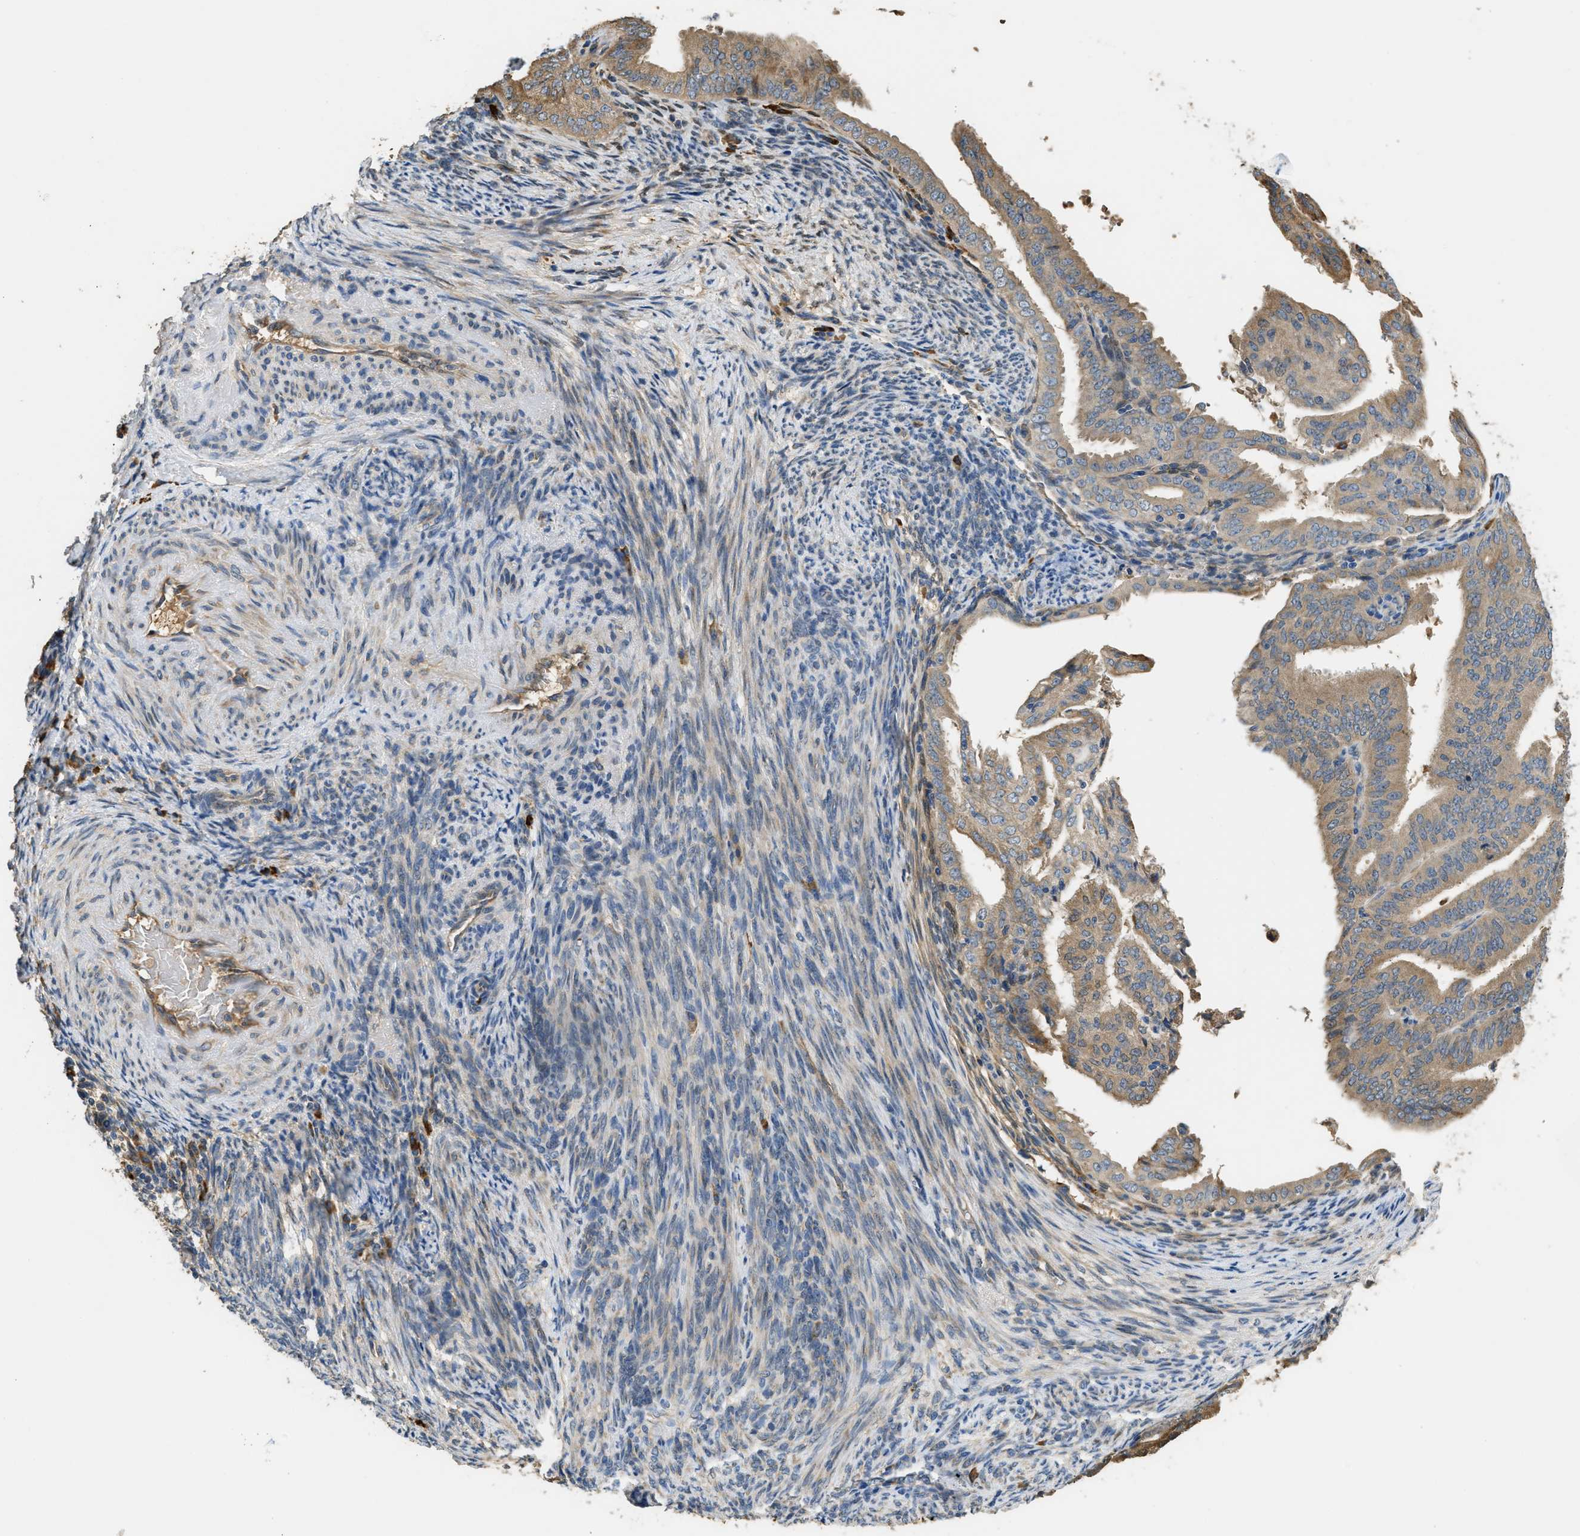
{"staining": {"intensity": "moderate", "quantity": ">75%", "location": "cytoplasmic/membranous"}, "tissue": "endometrial cancer", "cell_type": "Tumor cells", "image_type": "cancer", "snomed": [{"axis": "morphology", "description": "Adenocarcinoma, NOS"}, {"axis": "topography", "description": "Endometrium"}], "caption": "Protein staining reveals moderate cytoplasmic/membranous expression in approximately >75% of tumor cells in endometrial cancer (adenocarcinoma). (DAB (3,3'-diaminobenzidine) IHC, brown staining for protein, blue staining for nuclei).", "gene": "RIPK2", "patient": {"sex": "female", "age": 58}}